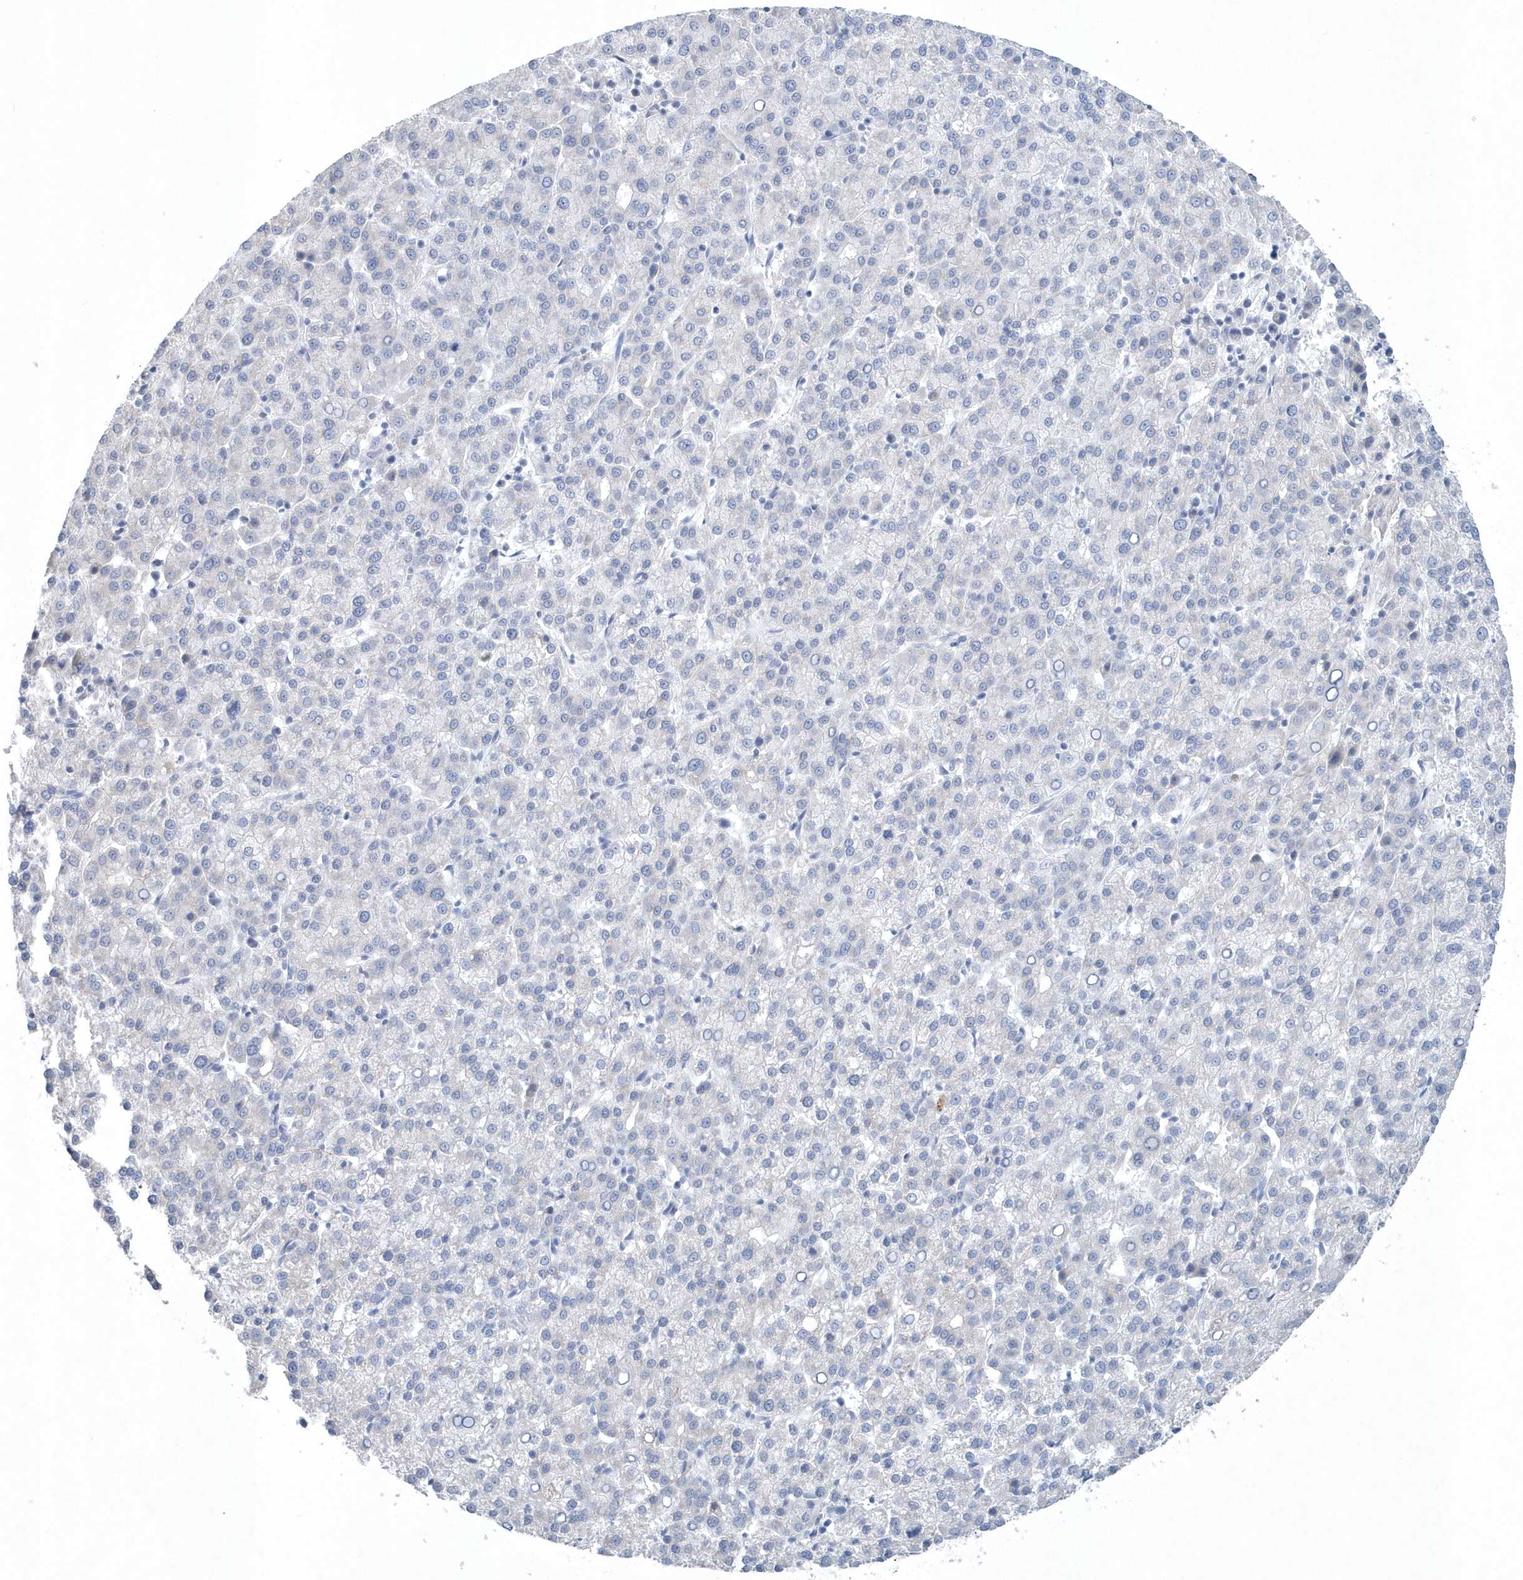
{"staining": {"intensity": "negative", "quantity": "none", "location": "none"}, "tissue": "liver cancer", "cell_type": "Tumor cells", "image_type": "cancer", "snomed": [{"axis": "morphology", "description": "Carcinoma, Hepatocellular, NOS"}, {"axis": "topography", "description": "Liver"}], "caption": "DAB immunohistochemical staining of hepatocellular carcinoma (liver) demonstrates no significant positivity in tumor cells. Brightfield microscopy of IHC stained with DAB (3,3'-diaminobenzidine) (brown) and hematoxylin (blue), captured at high magnification.", "gene": "SPATA18", "patient": {"sex": "female", "age": 58}}